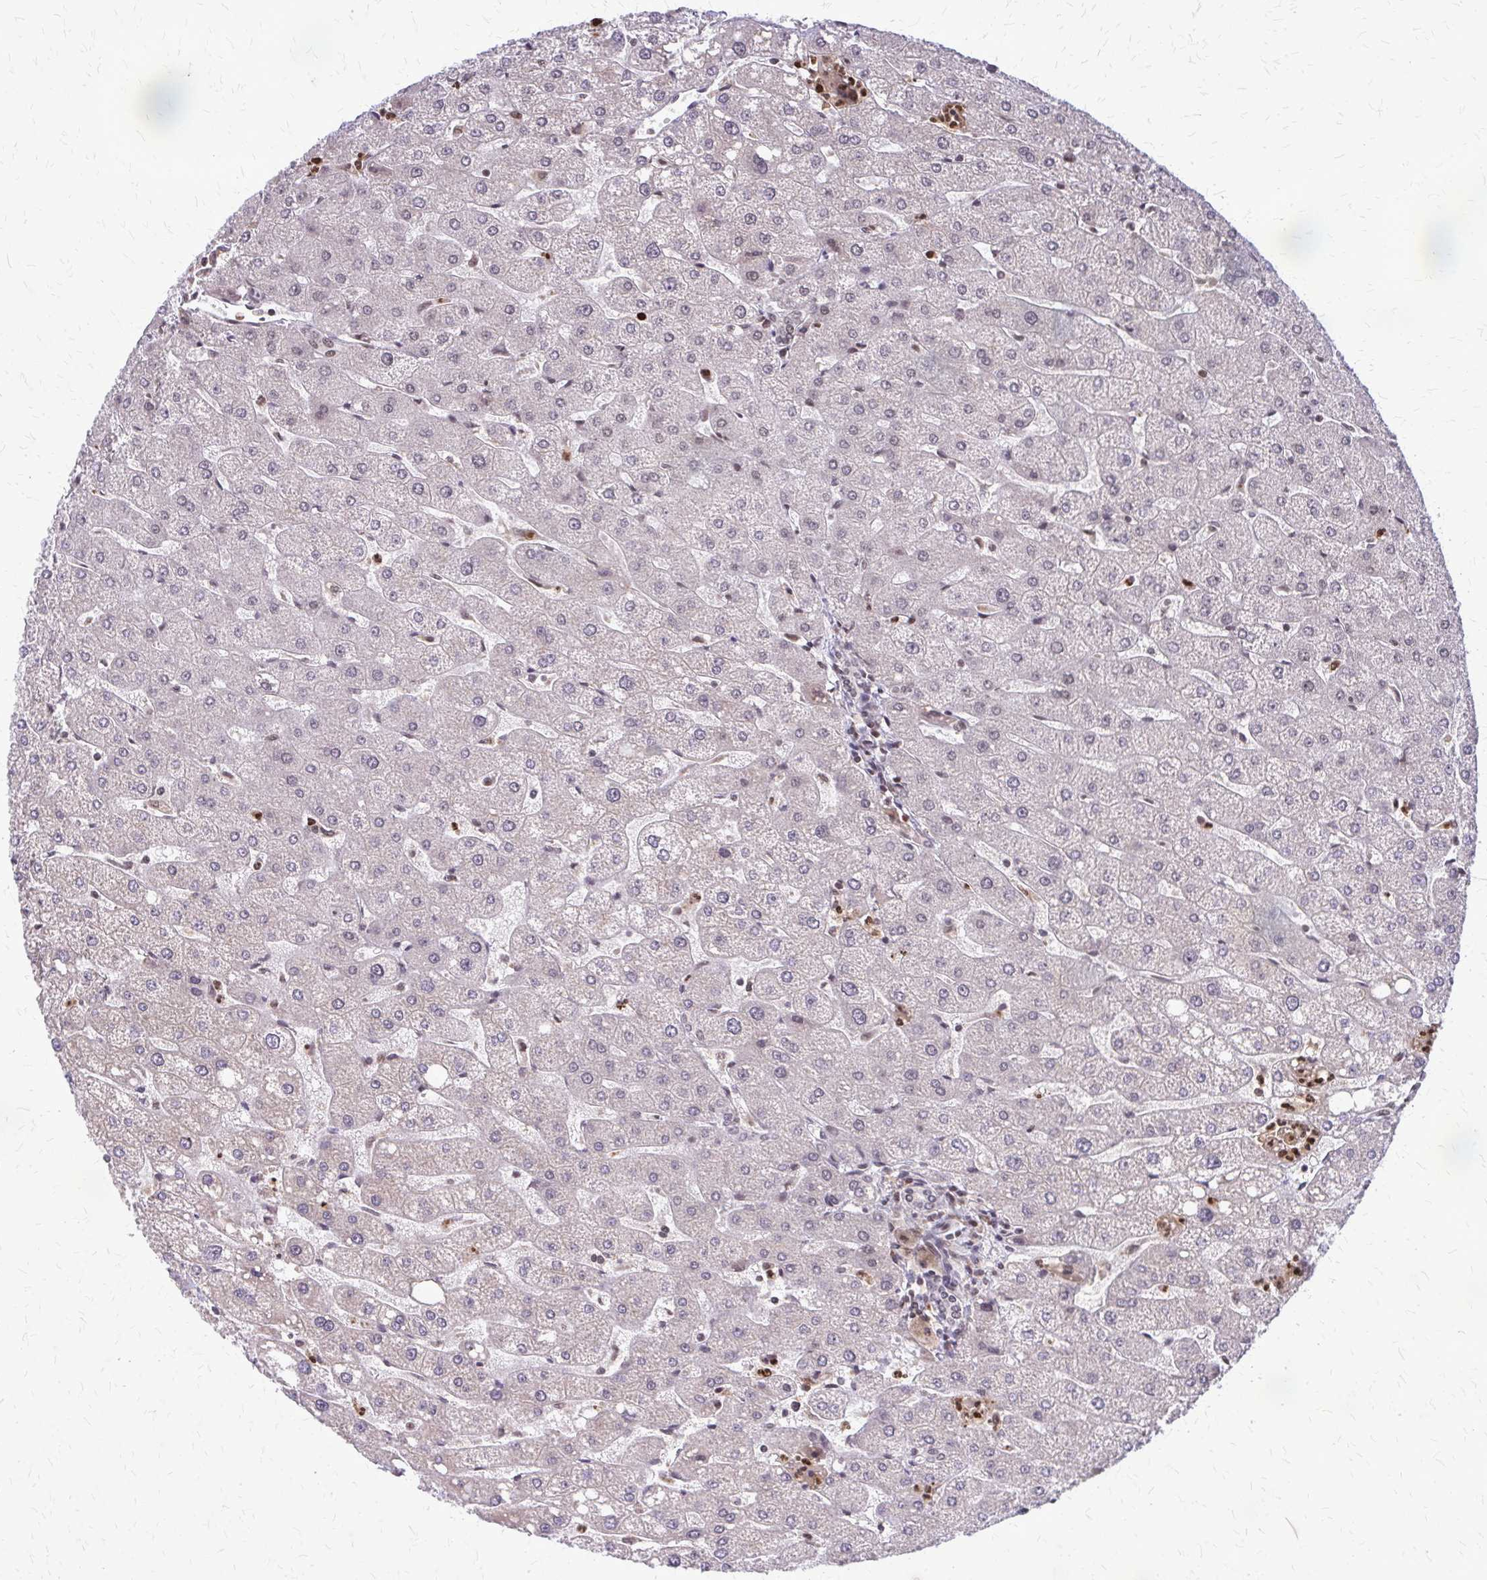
{"staining": {"intensity": "negative", "quantity": "none", "location": "none"}, "tissue": "liver", "cell_type": "Cholangiocytes", "image_type": "normal", "snomed": [{"axis": "morphology", "description": "Normal tissue, NOS"}, {"axis": "topography", "description": "Liver"}], "caption": "There is no significant positivity in cholangiocytes of liver.", "gene": "HDAC3", "patient": {"sex": "male", "age": 67}}